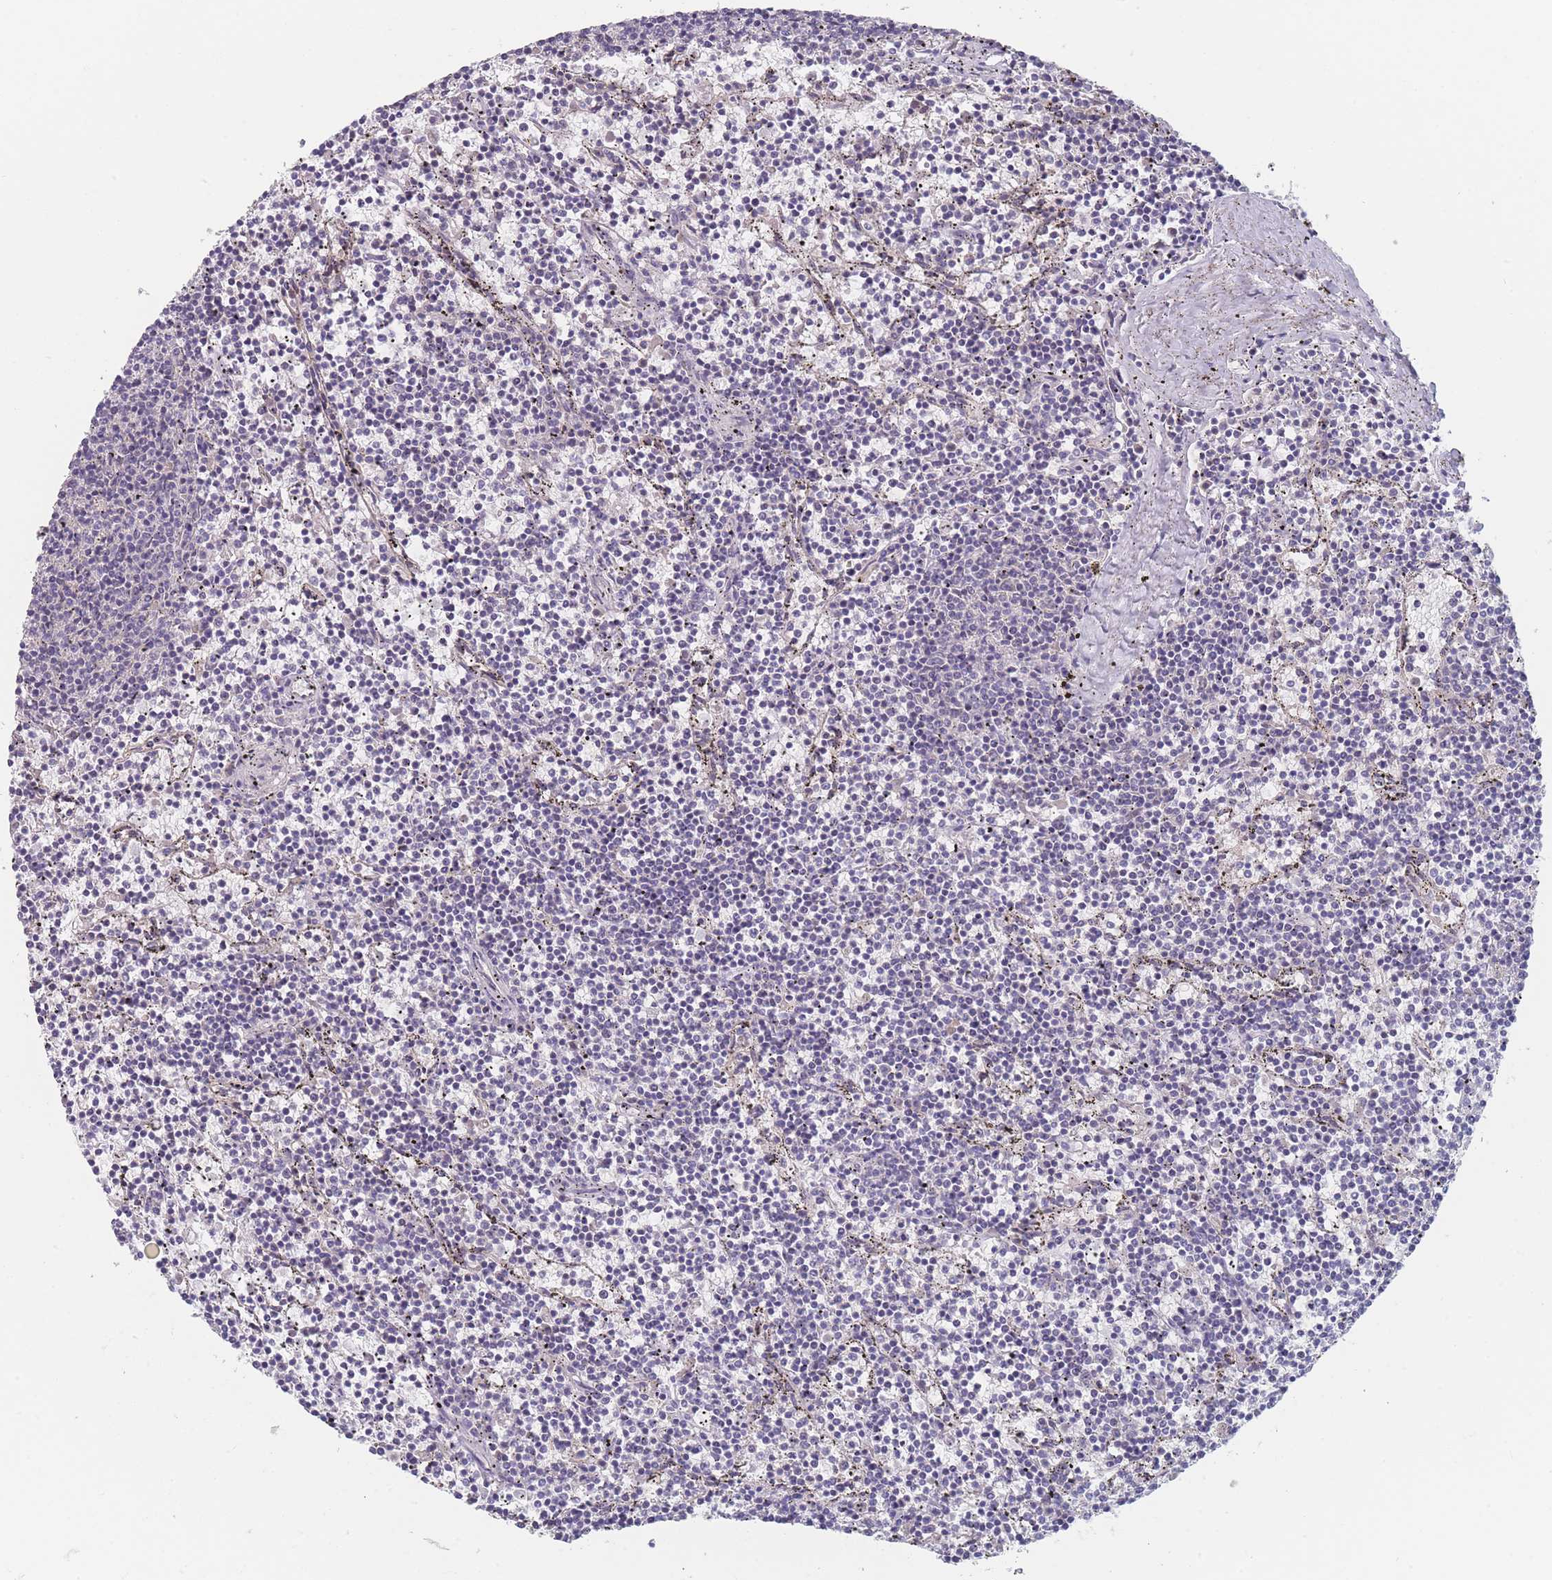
{"staining": {"intensity": "negative", "quantity": "none", "location": "none"}, "tissue": "lymphoma", "cell_type": "Tumor cells", "image_type": "cancer", "snomed": [{"axis": "morphology", "description": "Malignant lymphoma, non-Hodgkin's type, Low grade"}, {"axis": "topography", "description": "Spleen"}], "caption": "High power microscopy image of an IHC photomicrograph of malignant lymphoma, non-Hodgkin's type (low-grade), revealing no significant positivity in tumor cells. The staining was performed using DAB to visualize the protein expression in brown, while the nuclei were stained in blue with hematoxylin (Magnification: 20x).", "gene": "ANKRD10", "patient": {"sex": "female", "age": 50}}